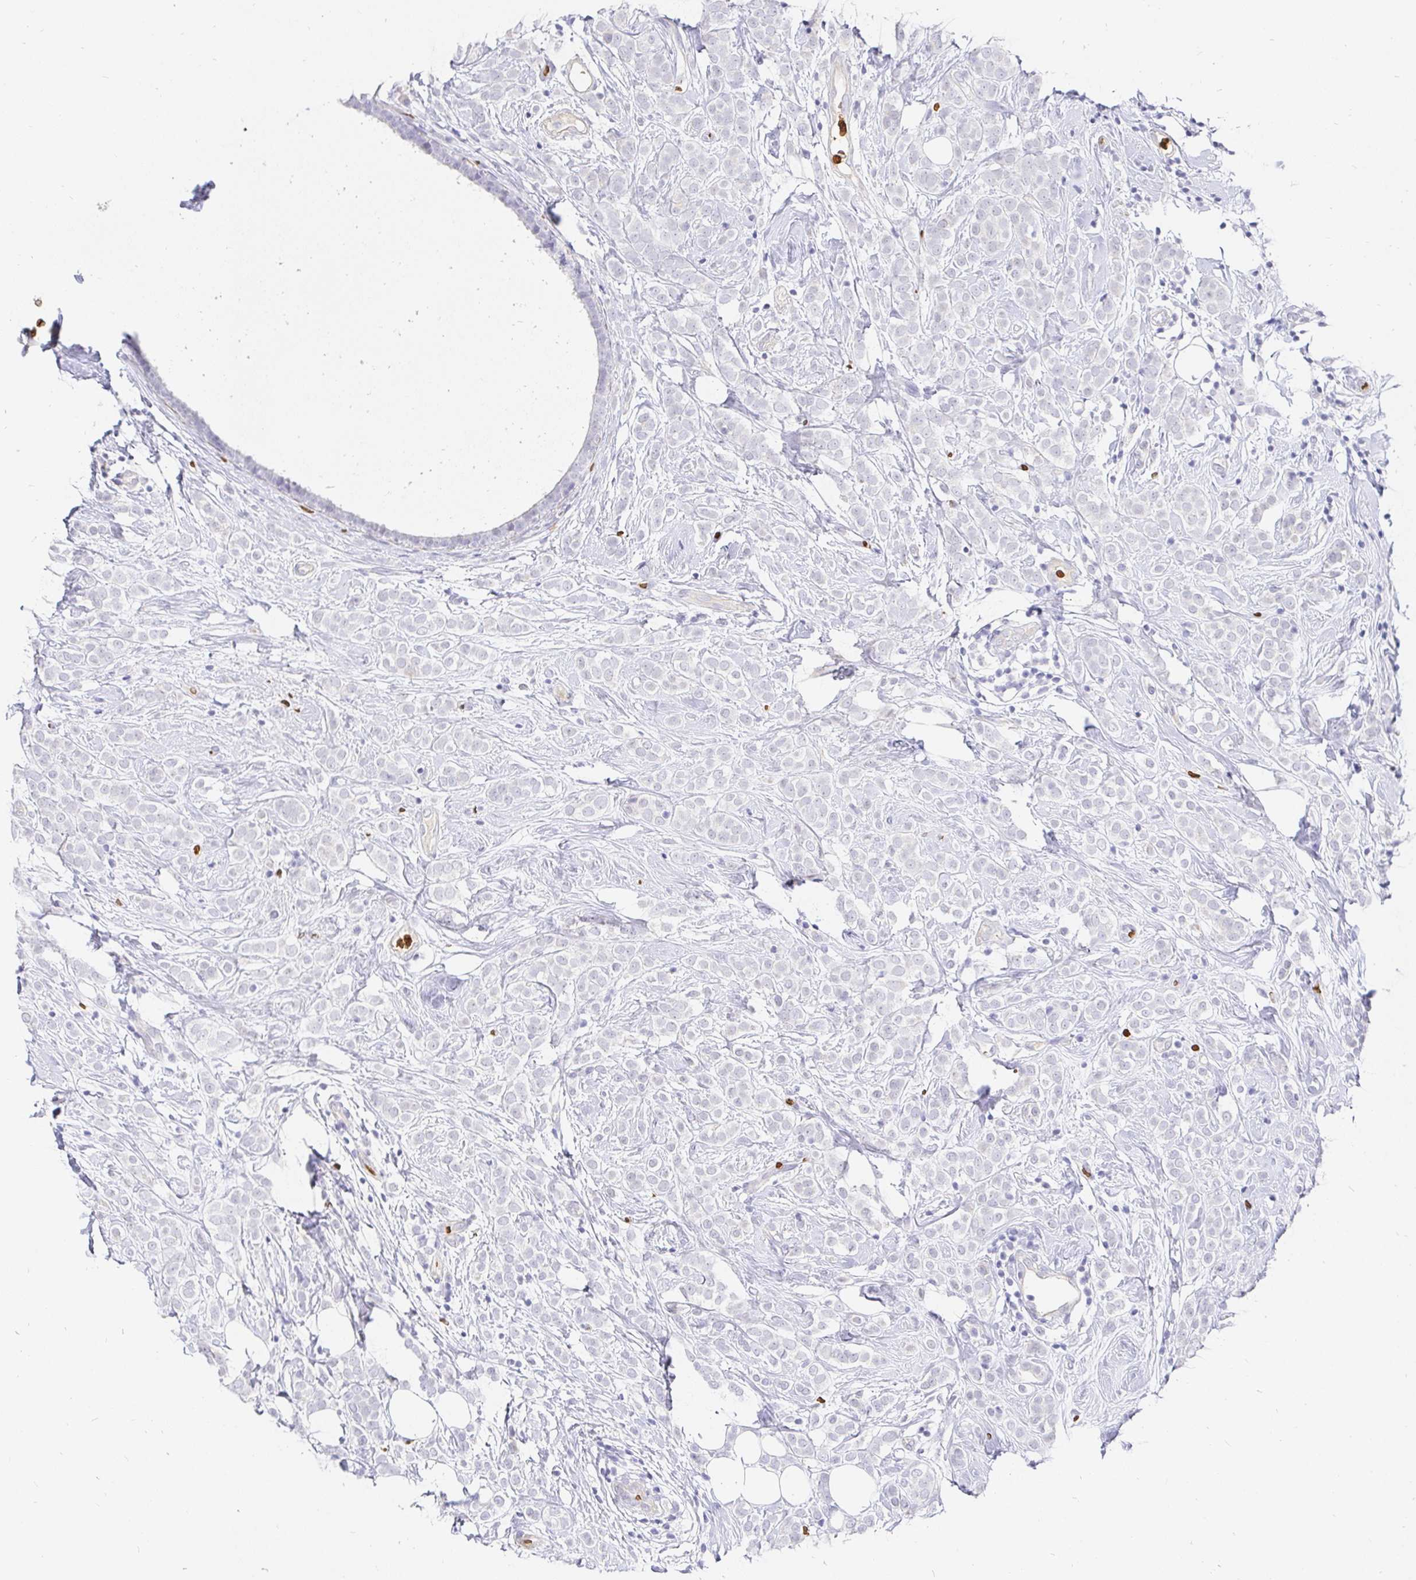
{"staining": {"intensity": "negative", "quantity": "none", "location": "none"}, "tissue": "breast cancer", "cell_type": "Tumor cells", "image_type": "cancer", "snomed": [{"axis": "morphology", "description": "Lobular carcinoma"}, {"axis": "topography", "description": "Breast"}], "caption": "Breast lobular carcinoma stained for a protein using IHC demonstrates no staining tumor cells.", "gene": "FGF21", "patient": {"sex": "female", "age": 49}}